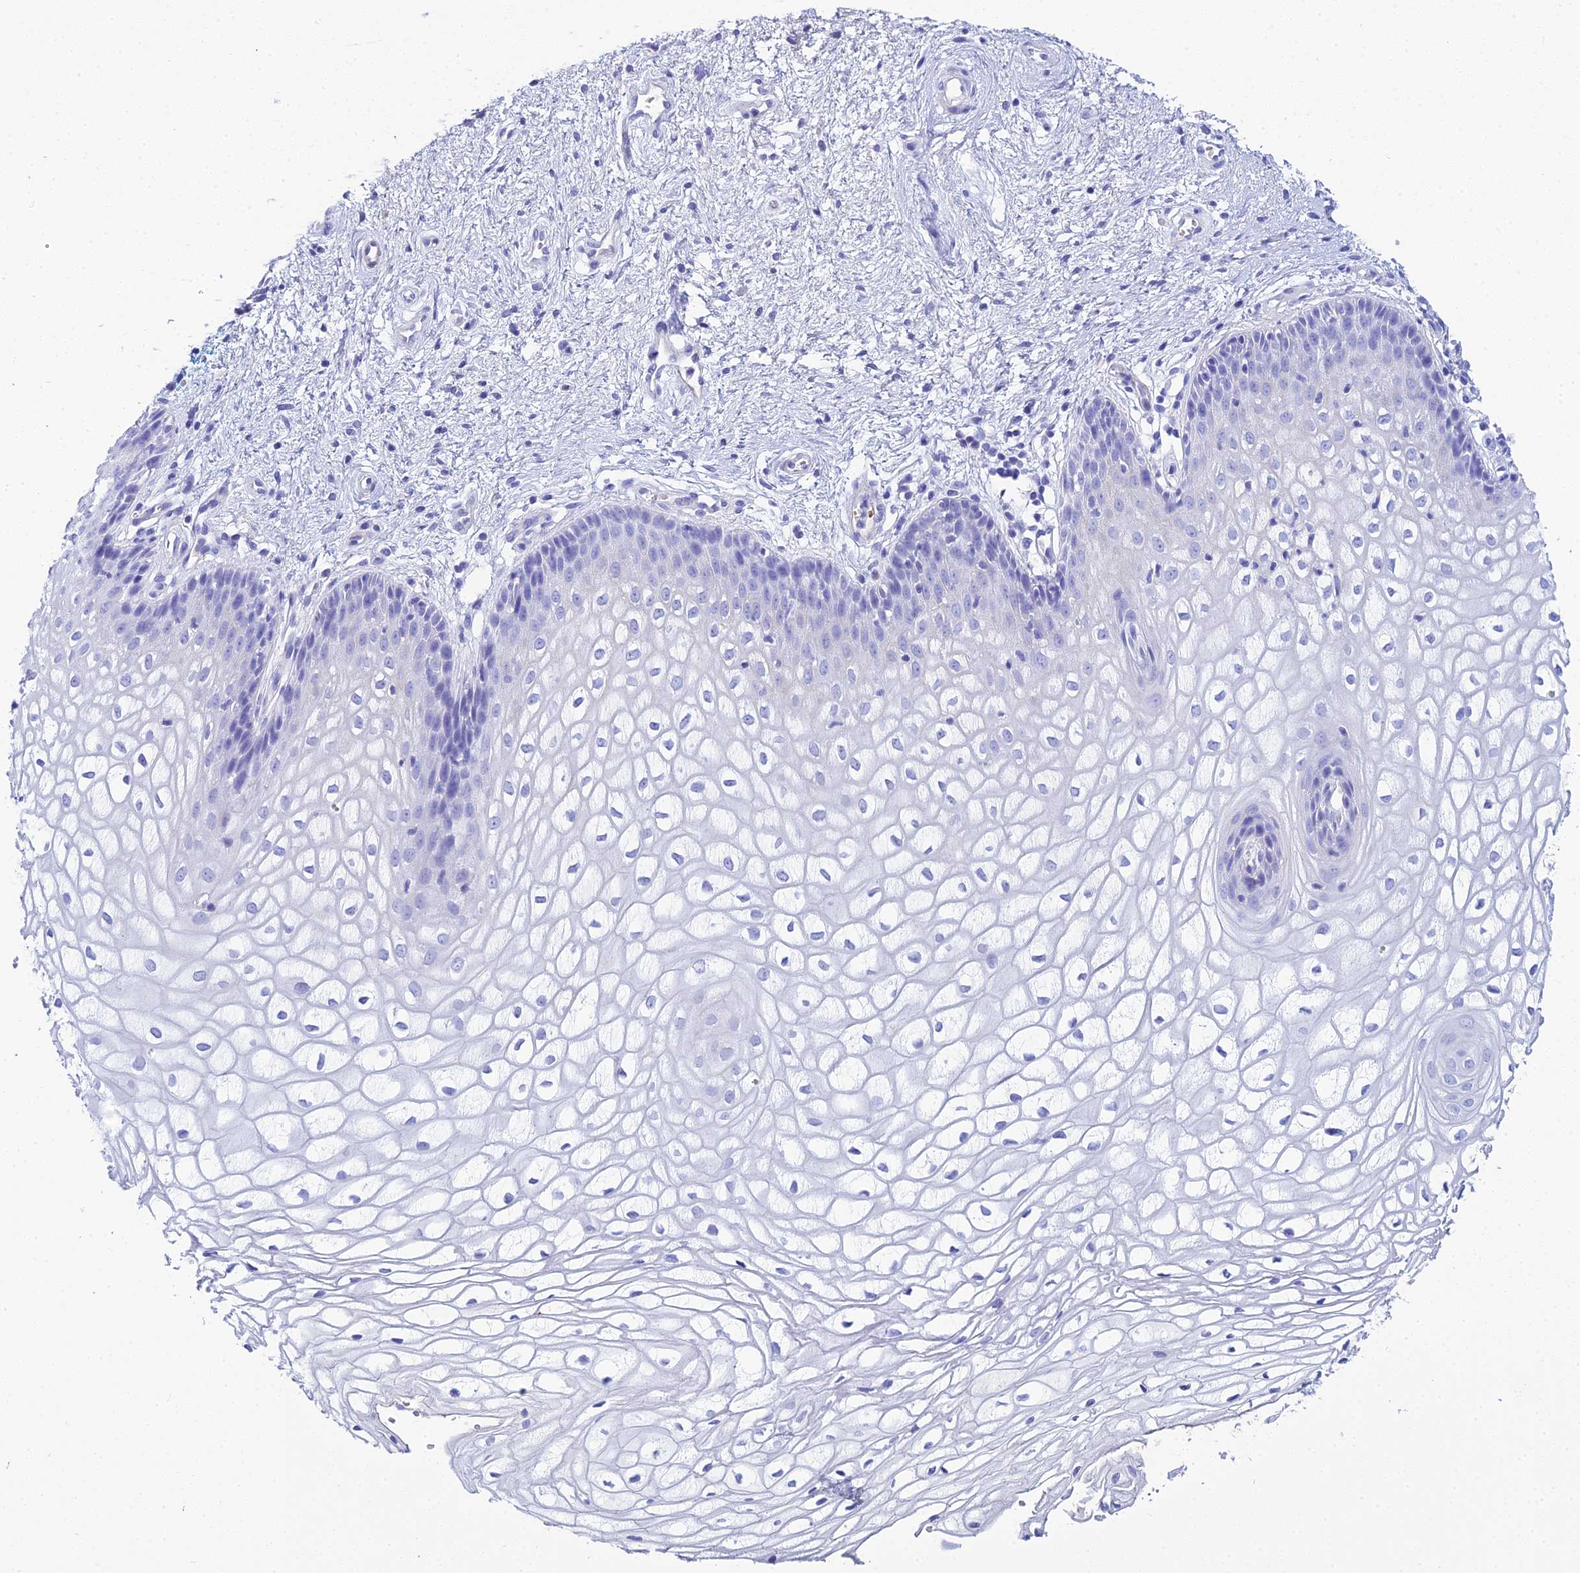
{"staining": {"intensity": "negative", "quantity": "none", "location": "none"}, "tissue": "vagina", "cell_type": "Squamous epithelial cells", "image_type": "normal", "snomed": [{"axis": "morphology", "description": "Normal tissue, NOS"}, {"axis": "topography", "description": "Vagina"}], "caption": "Squamous epithelial cells show no significant expression in normal vagina.", "gene": "CELA3A", "patient": {"sex": "female", "age": 34}}